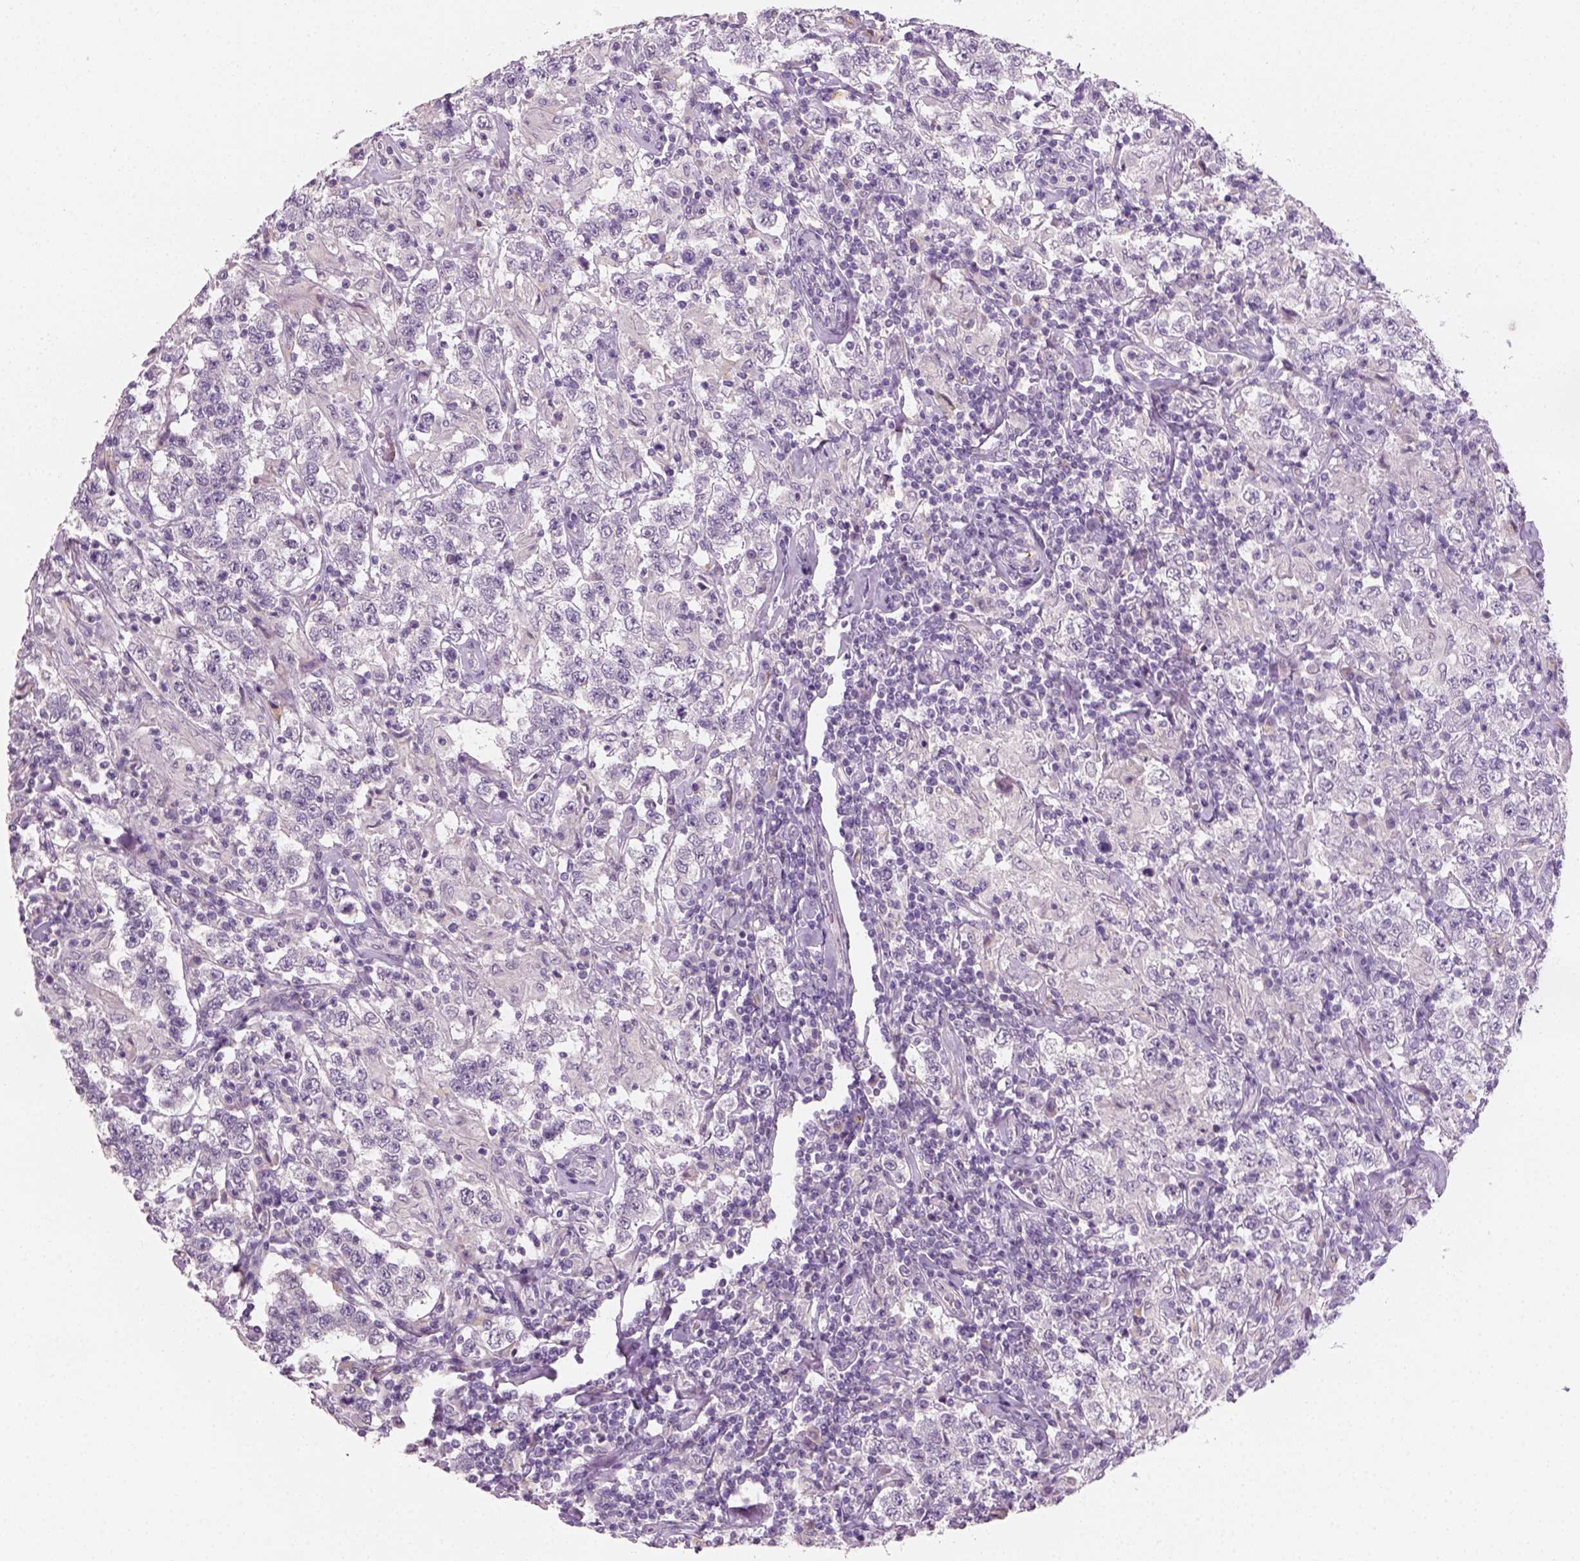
{"staining": {"intensity": "negative", "quantity": "none", "location": "none"}, "tissue": "testis cancer", "cell_type": "Tumor cells", "image_type": "cancer", "snomed": [{"axis": "morphology", "description": "Seminoma, NOS"}, {"axis": "morphology", "description": "Carcinoma, Embryonal, NOS"}, {"axis": "topography", "description": "Testis"}], "caption": "Tumor cells show no significant positivity in testis cancer (embryonal carcinoma). (Brightfield microscopy of DAB IHC at high magnification).", "gene": "FAM163B", "patient": {"sex": "male", "age": 41}}